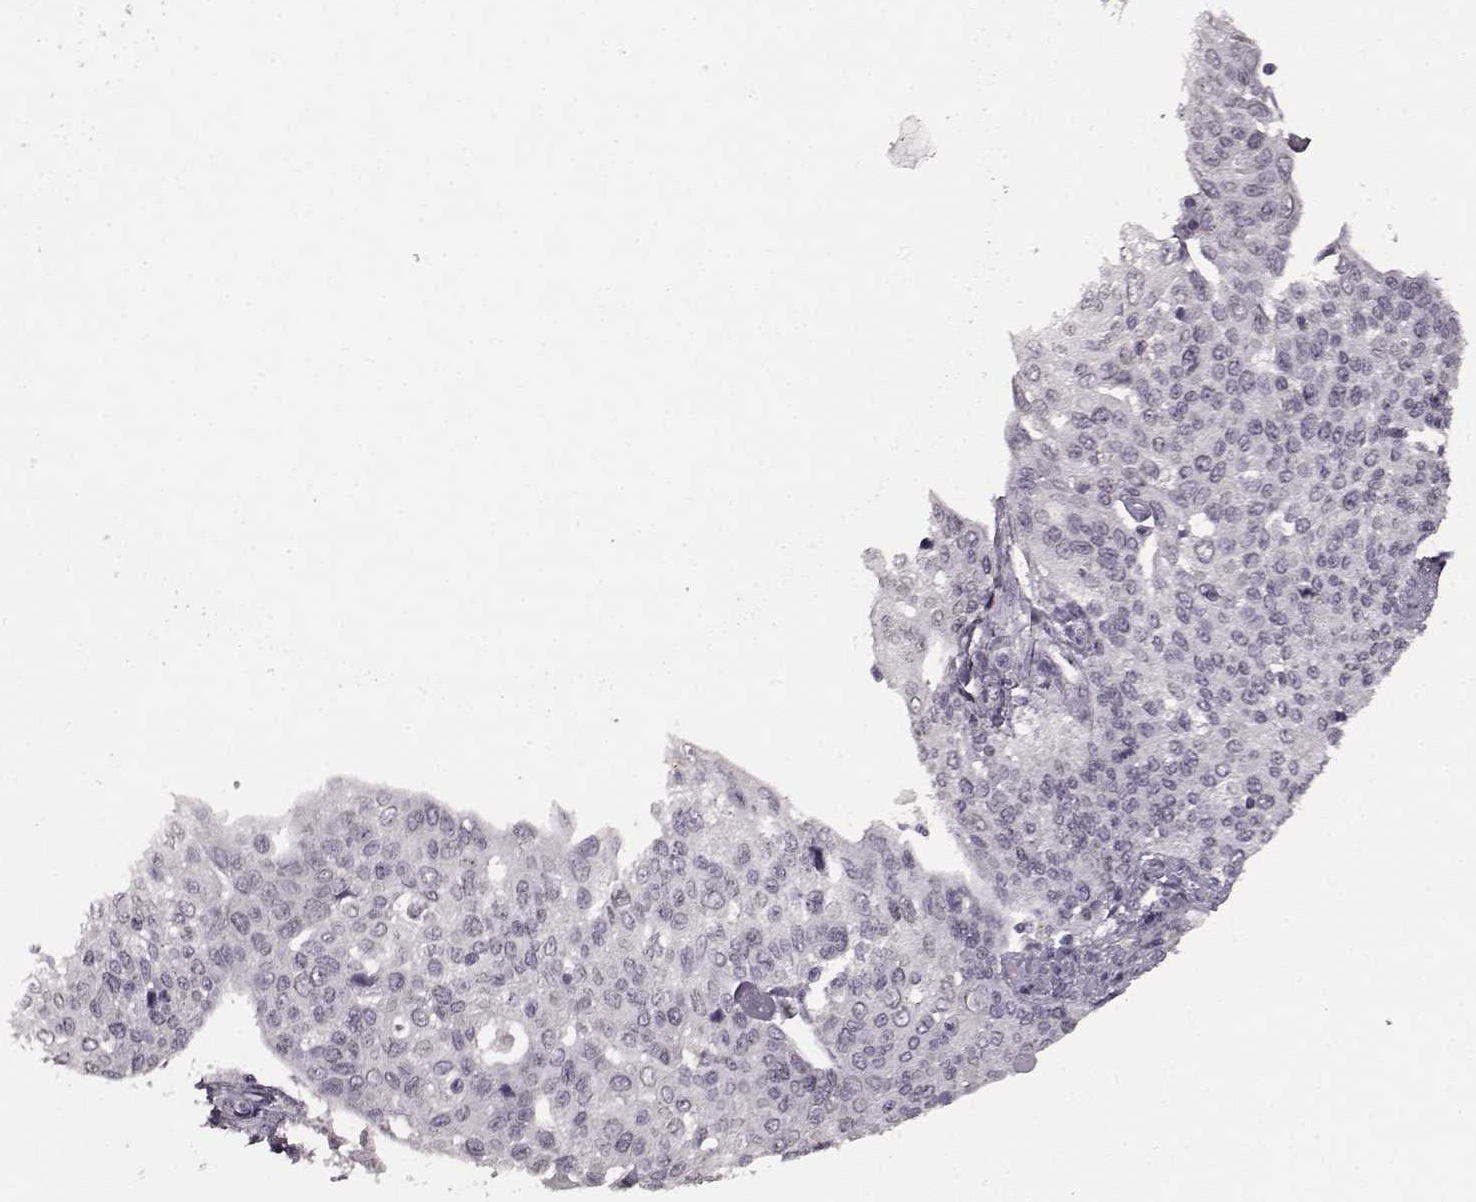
{"staining": {"intensity": "weak", "quantity": "<25%", "location": "cytoplasmic/membranous,nuclear"}, "tissue": "cervical cancer", "cell_type": "Tumor cells", "image_type": "cancer", "snomed": [{"axis": "morphology", "description": "Squamous cell carcinoma, NOS"}, {"axis": "topography", "description": "Cervix"}], "caption": "The immunohistochemistry histopathology image has no significant positivity in tumor cells of cervical squamous cell carcinoma tissue. (Brightfield microscopy of DAB (3,3'-diaminobenzidine) IHC at high magnification).", "gene": "DCAF12", "patient": {"sex": "female", "age": 34}}